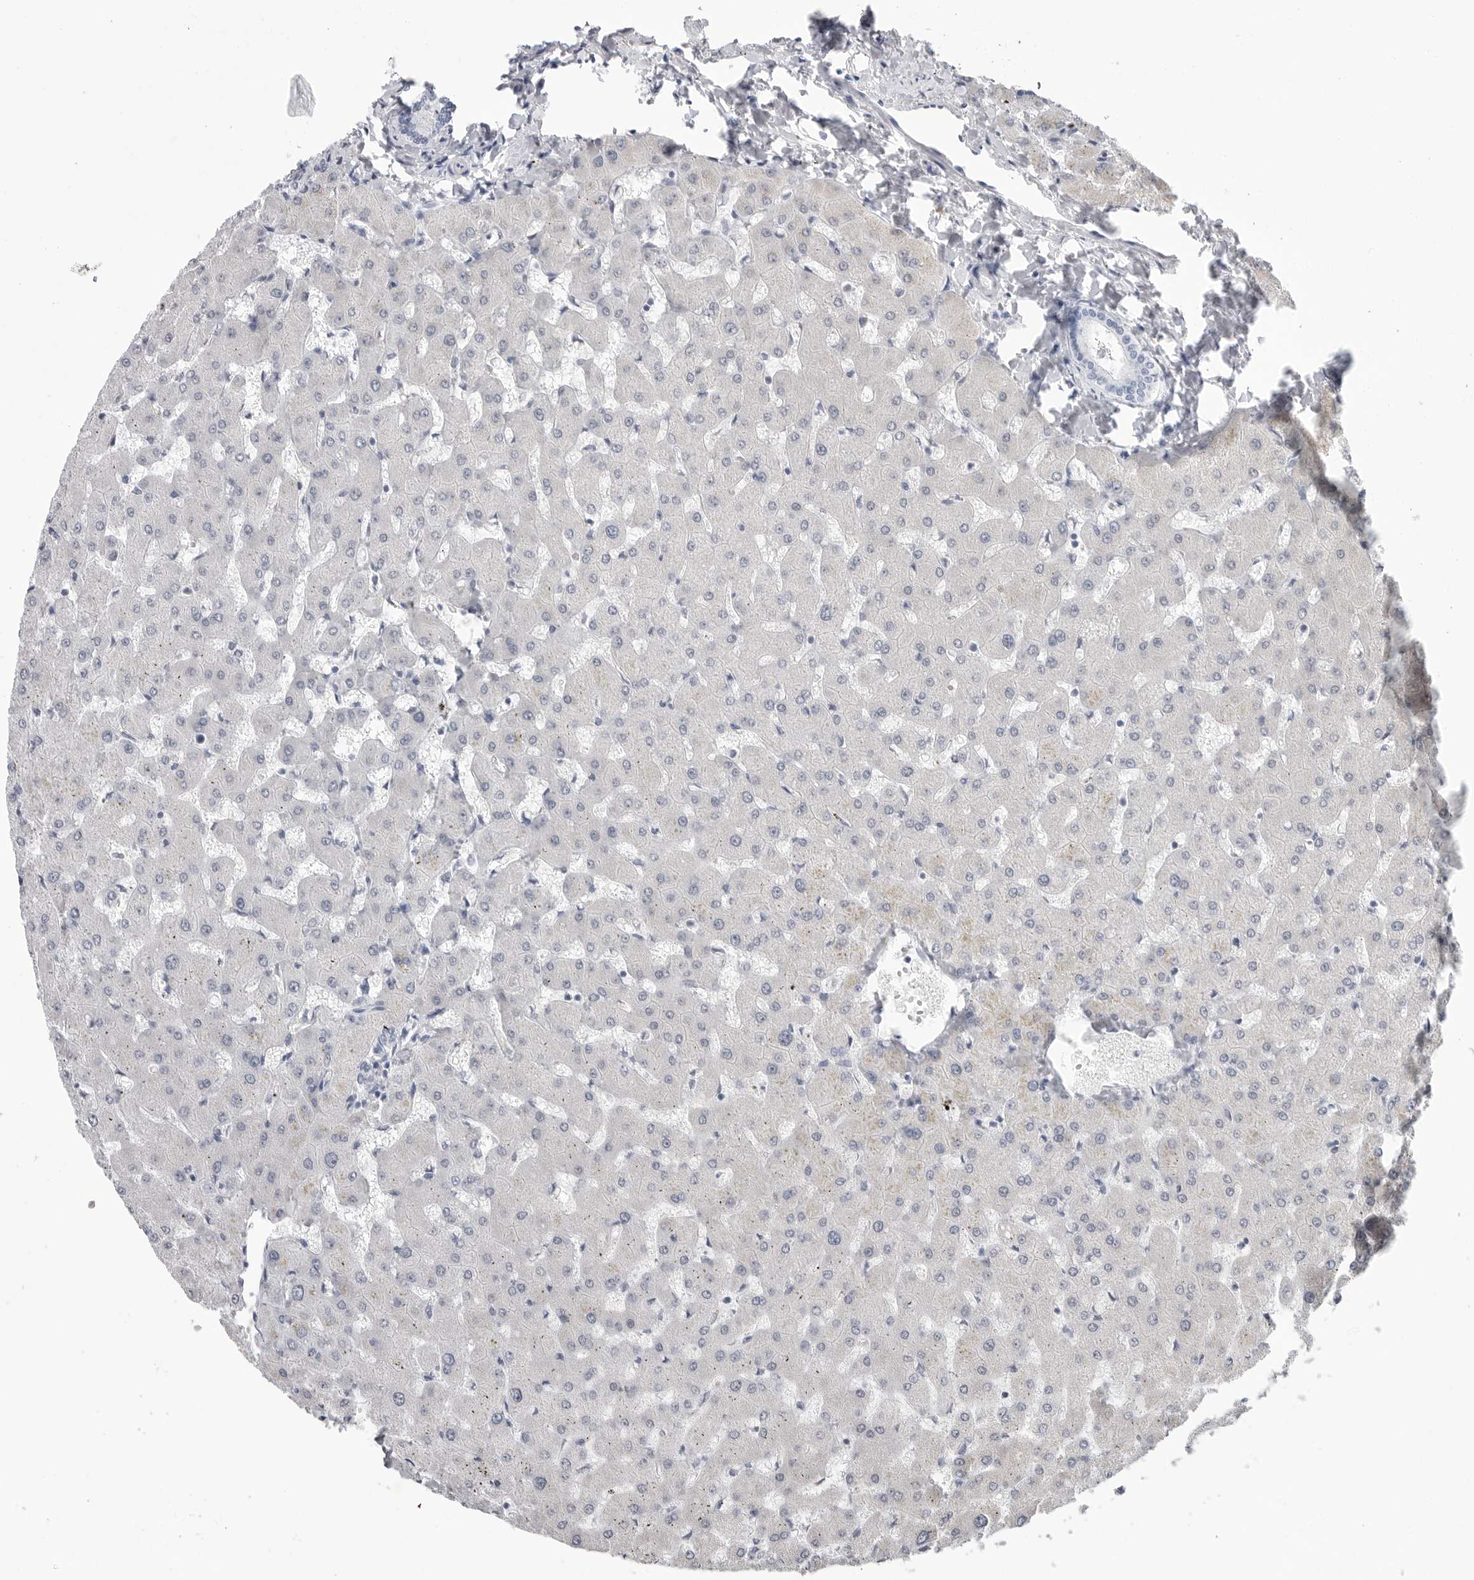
{"staining": {"intensity": "negative", "quantity": "none", "location": "none"}, "tissue": "liver", "cell_type": "Cholangiocytes", "image_type": "normal", "snomed": [{"axis": "morphology", "description": "Normal tissue, NOS"}, {"axis": "topography", "description": "Liver"}], "caption": "Immunohistochemistry histopathology image of normal human liver stained for a protein (brown), which demonstrates no positivity in cholangiocytes. (Stains: DAB (3,3'-diaminobenzidine) immunohistochemistry with hematoxylin counter stain, Microscopy: brightfield microscopy at high magnification).", "gene": "PGA3", "patient": {"sex": "female", "age": 63}}